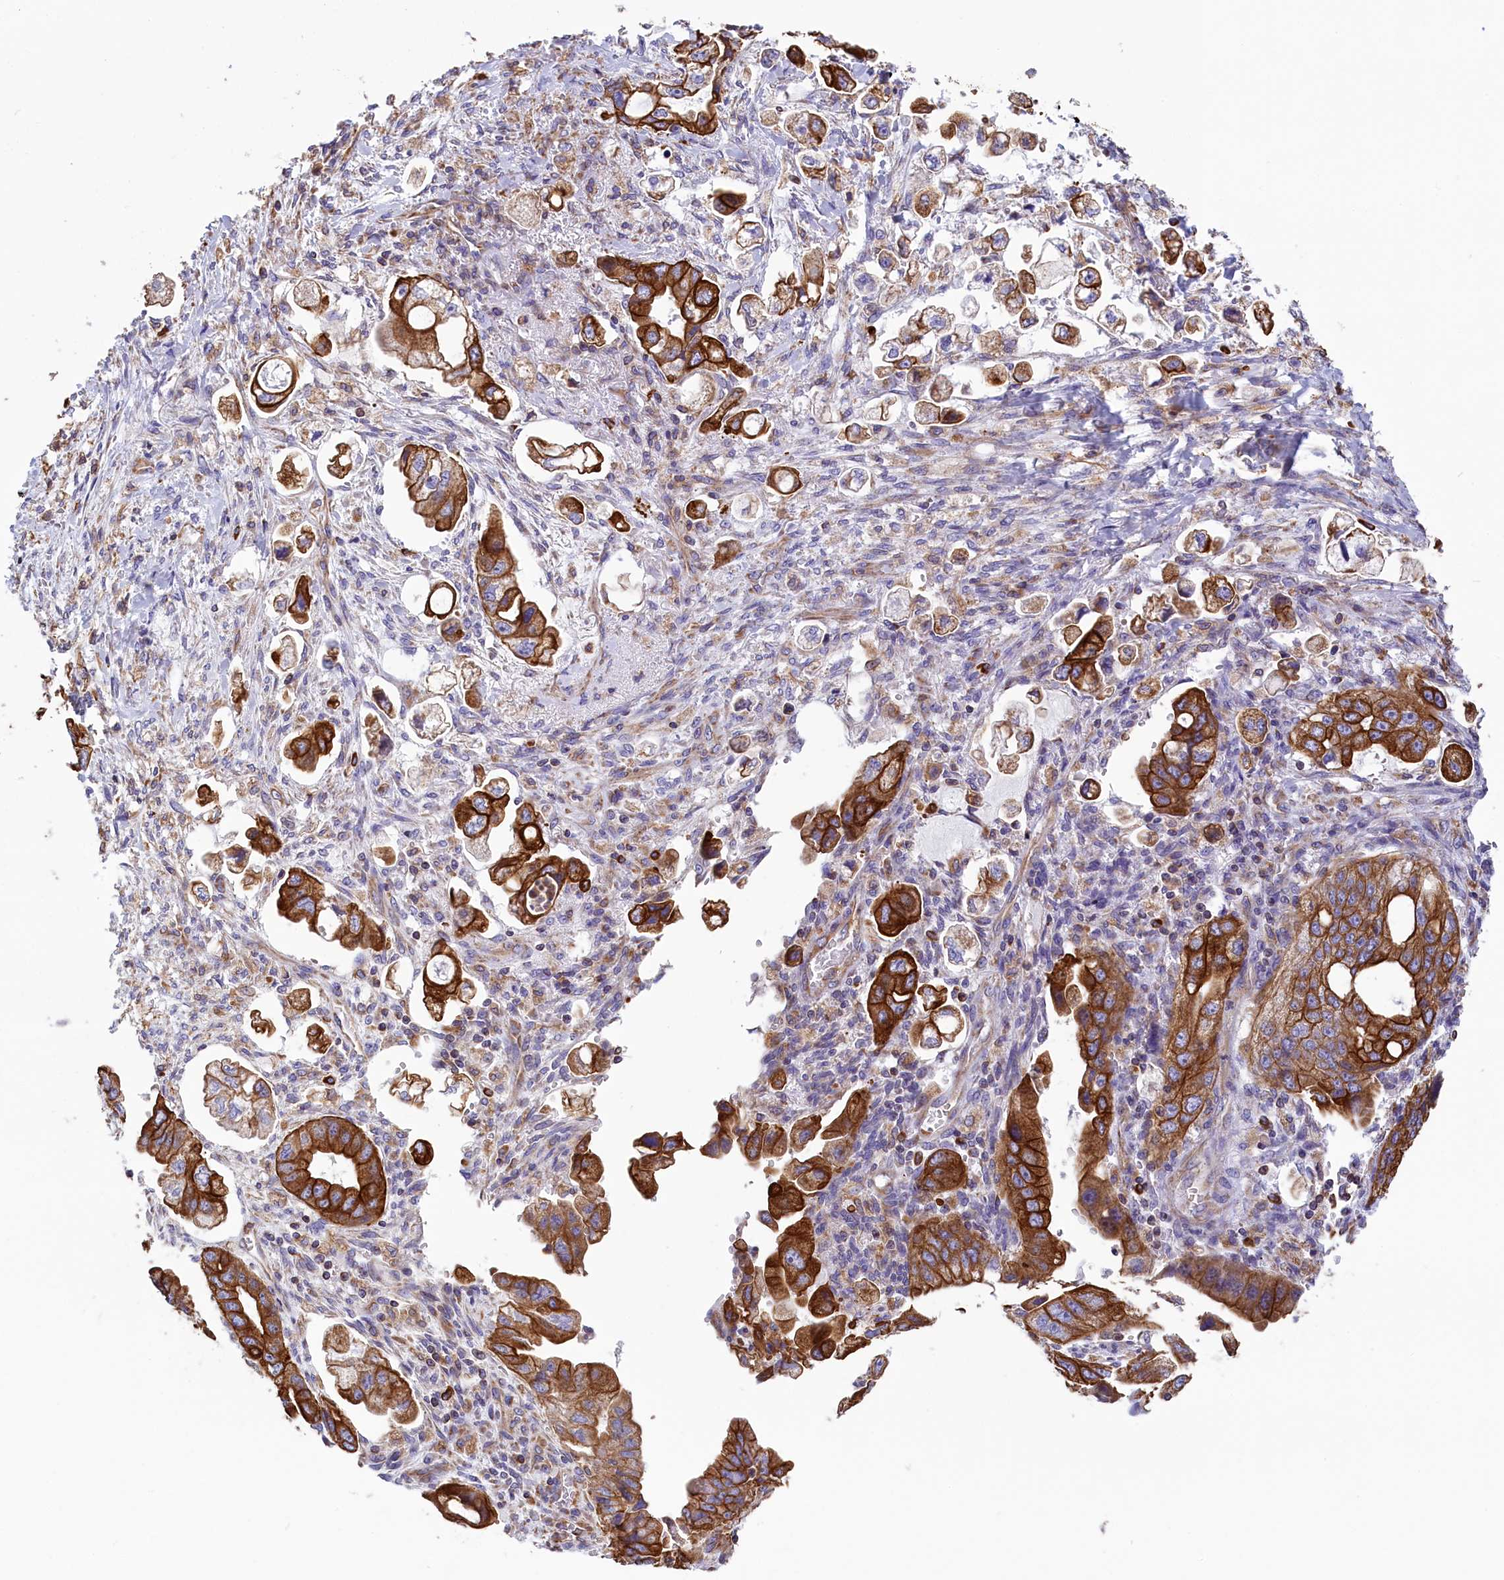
{"staining": {"intensity": "strong", "quantity": ">75%", "location": "cytoplasmic/membranous"}, "tissue": "stomach cancer", "cell_type": "Tumor cells", "image_type": "cancer", "snomed": [{"axis": "morphology", "description": "Adenocarcinoma, NOS"}, {"axis": "topography", "description": "Stomach"}], "caption": "Tumor cells exhibit strong cytoplasmic/membranous positivity in approximately >75% of cells in stomach cancer (adenocarcinoma).", "gene": "GATB", "patient": {"sex": "male", "age": 62}}